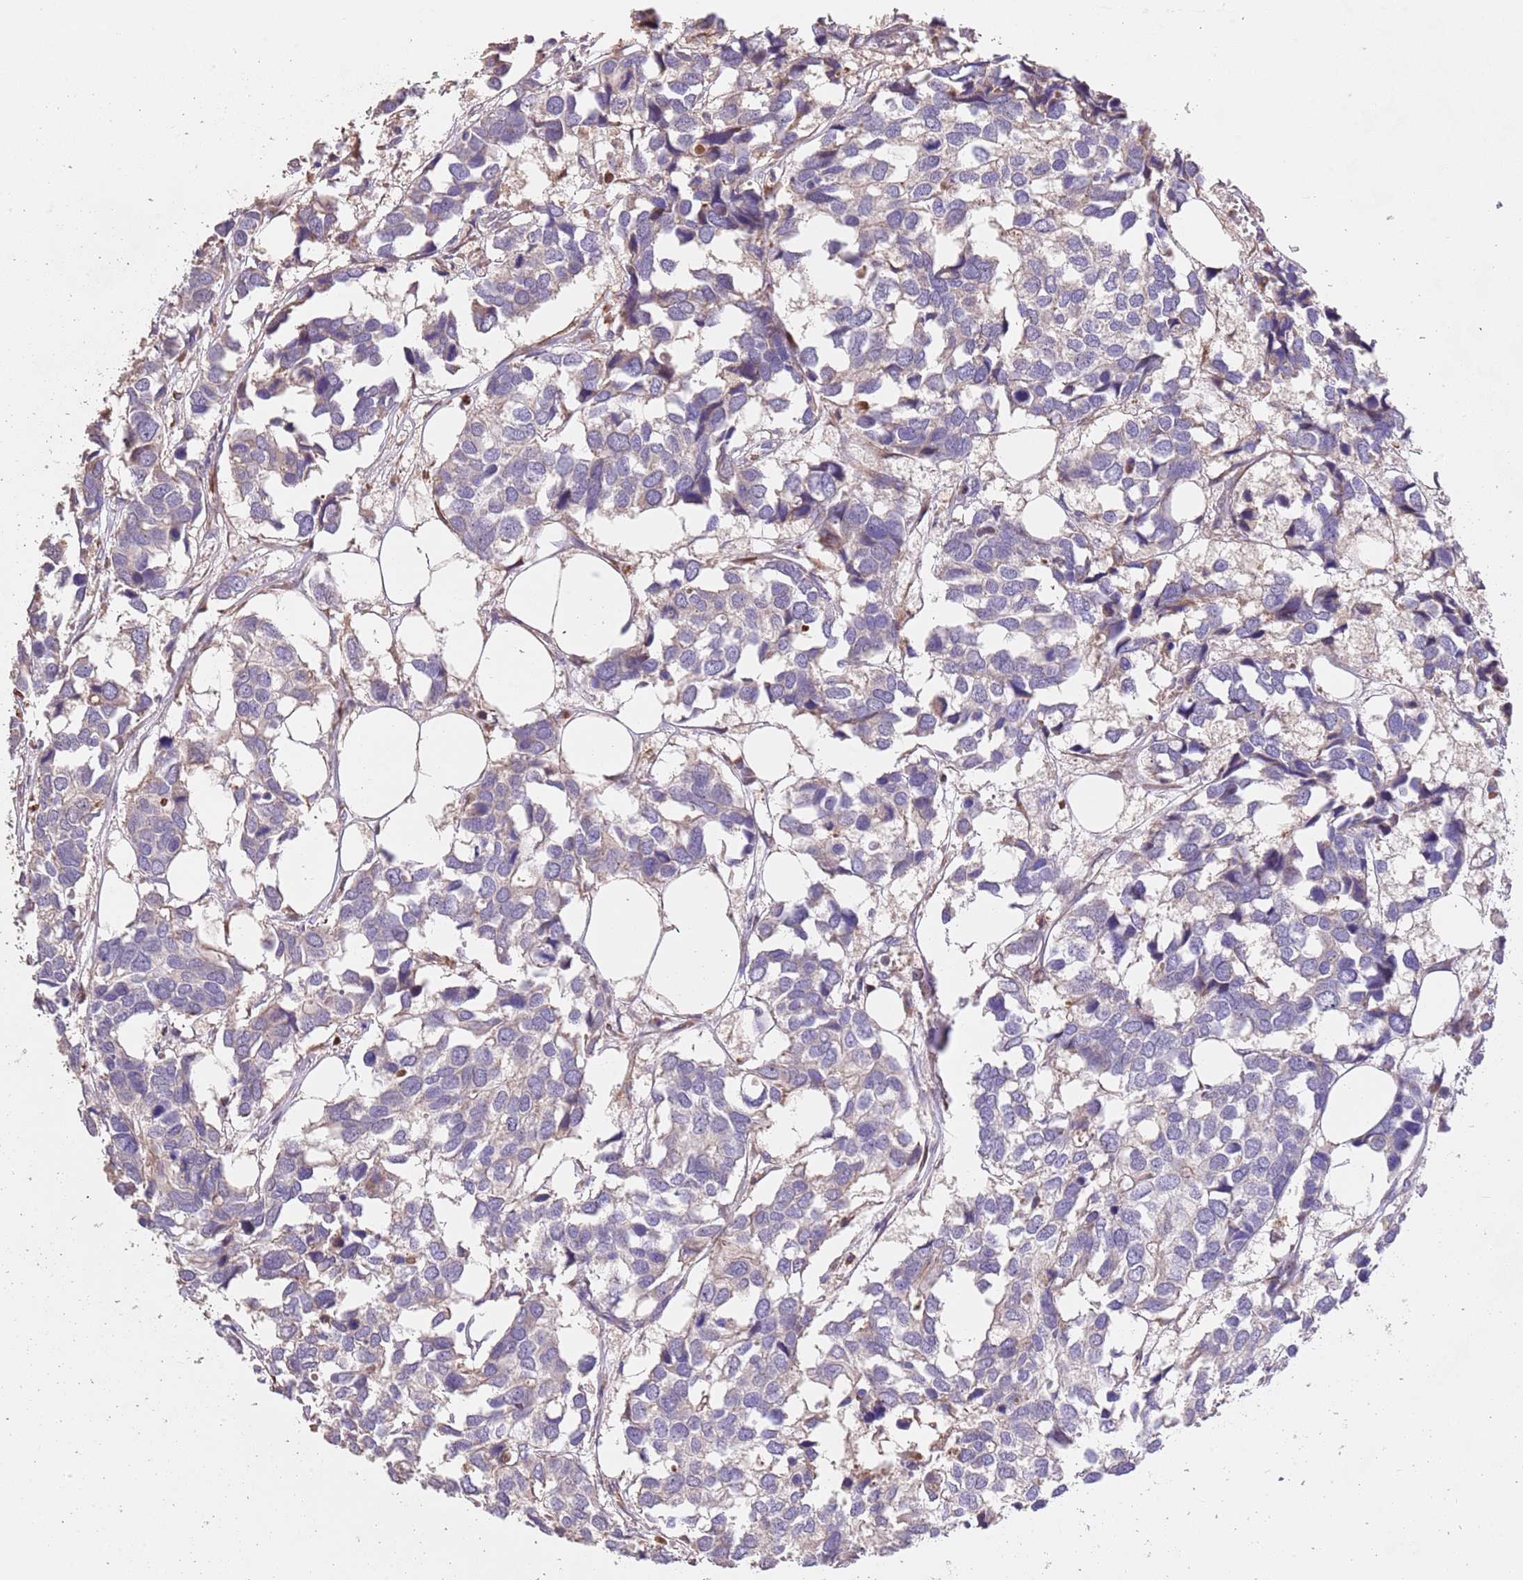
{"staining": {"intensity": "negative", "quantity": "none", "location": "none"}, "tissue": "breast cancer", "cell_type": "Tumor cells", "image_type": "cancer", "snomed": [{"axis": "morphology", "description": "Duct carcinoma"}, {"axis": "topography", "description": "Breast"}], "caption": "Human breast invasive ductal carcinoma stained for a protein using immunohistochemistry (IHC) exhibits no staining in tumor cells.", "gene": "PIGA", "patient": {"sex": "female", "age": 83}}